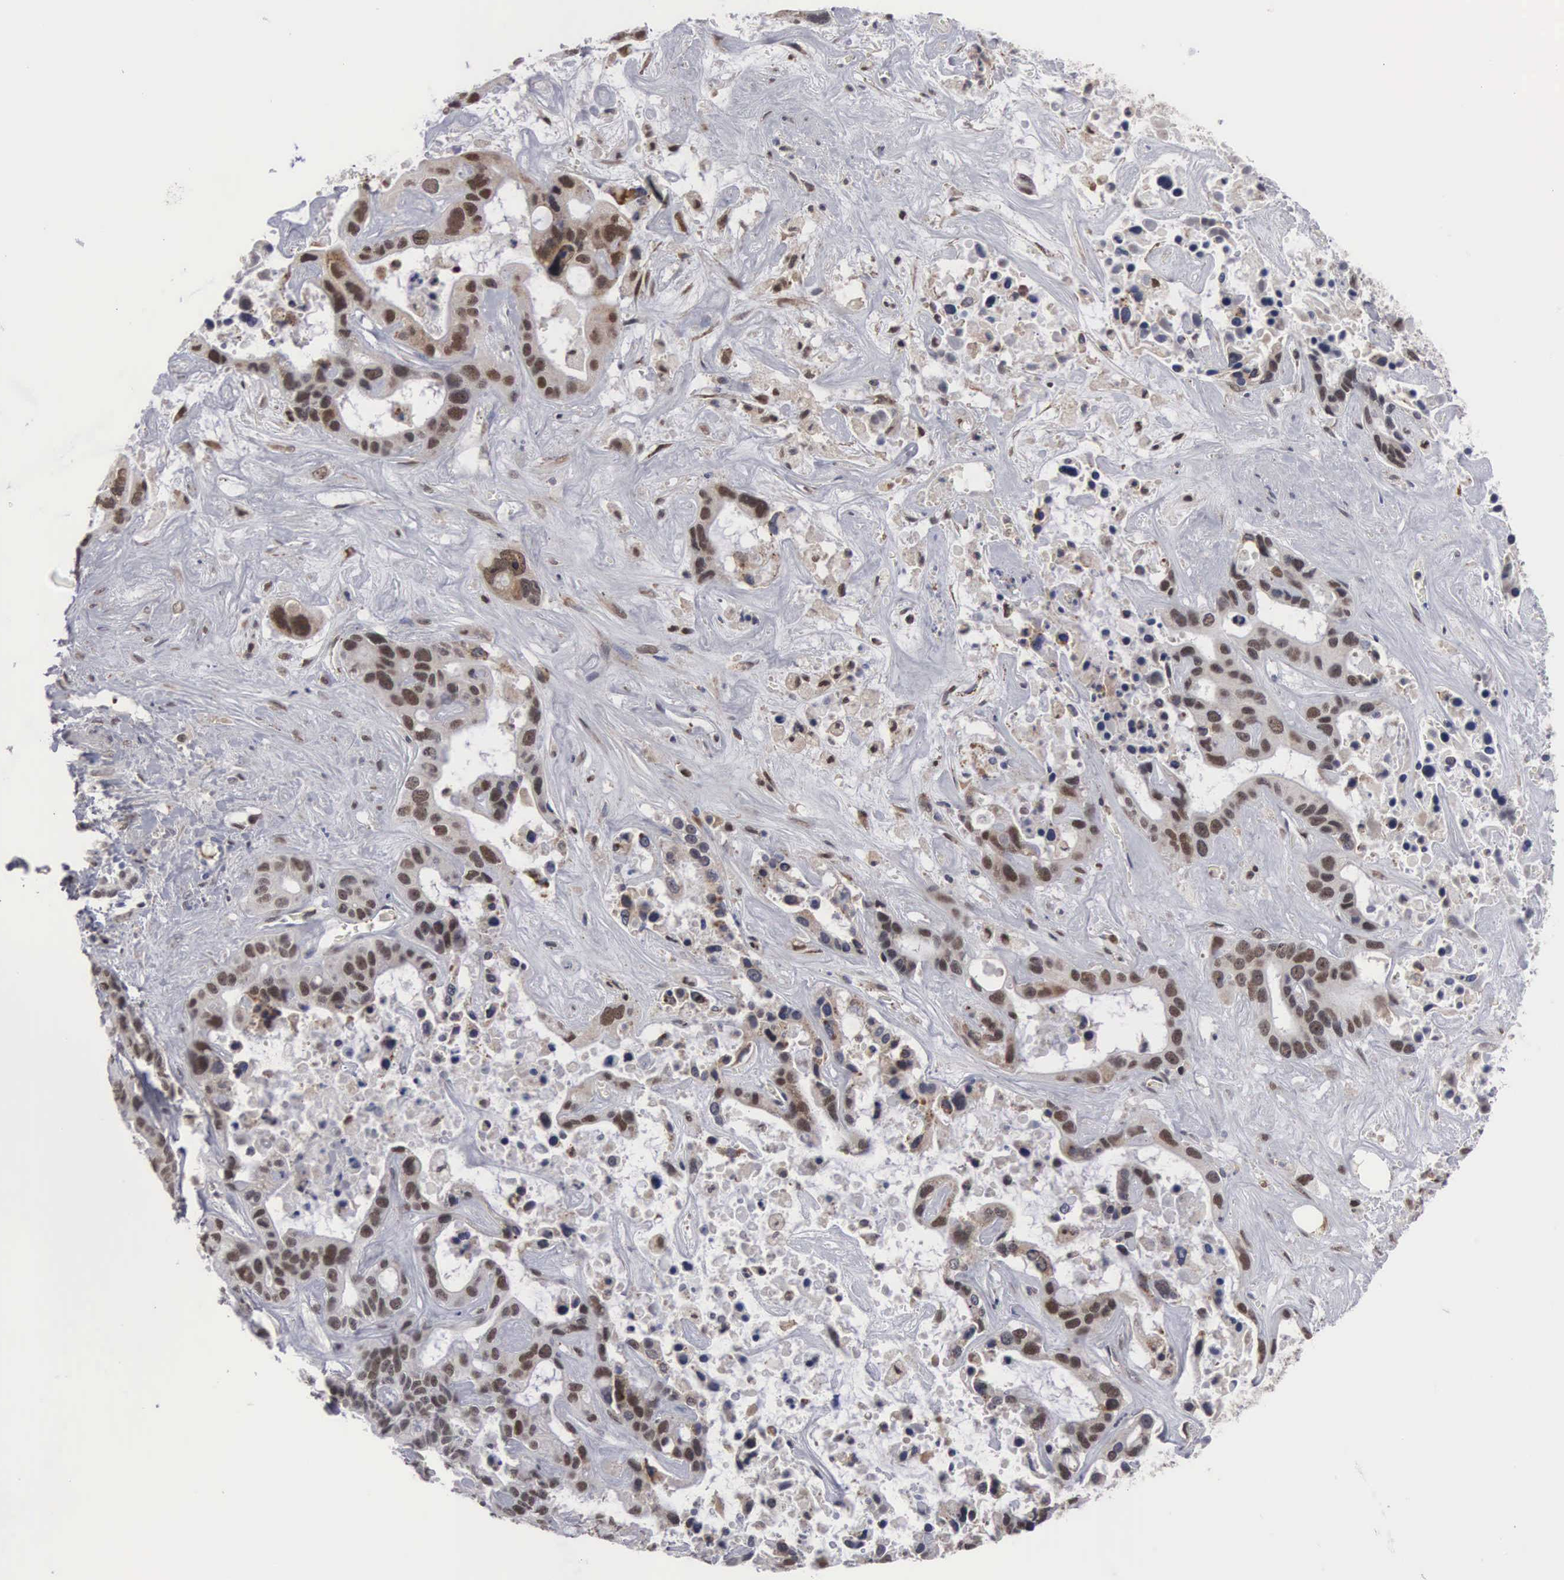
{"staining": {"intensity": "moderate", "quantity": ">75%", "location": "cytoplasmic/membranous,nuclear"}, "tissue": "liver cancer", "cell_type": "Tumor cells", "image_type": "cancer", "snomed": [{"axis": "morphology", "description": "Cholangiocarcinoma"}, {"axis": "topography", "description": "Liver"}], "caption": "This micrograph shows immunohistochemistry (IHC) staining of liver cancer (cholangiocarcinoma), with medium moderate cytoplasmic/membranous and nuclear expression in about >75% of tumor cells.", "gene": "TRMT5", "patient": {"sex": "female", "age": 65}}